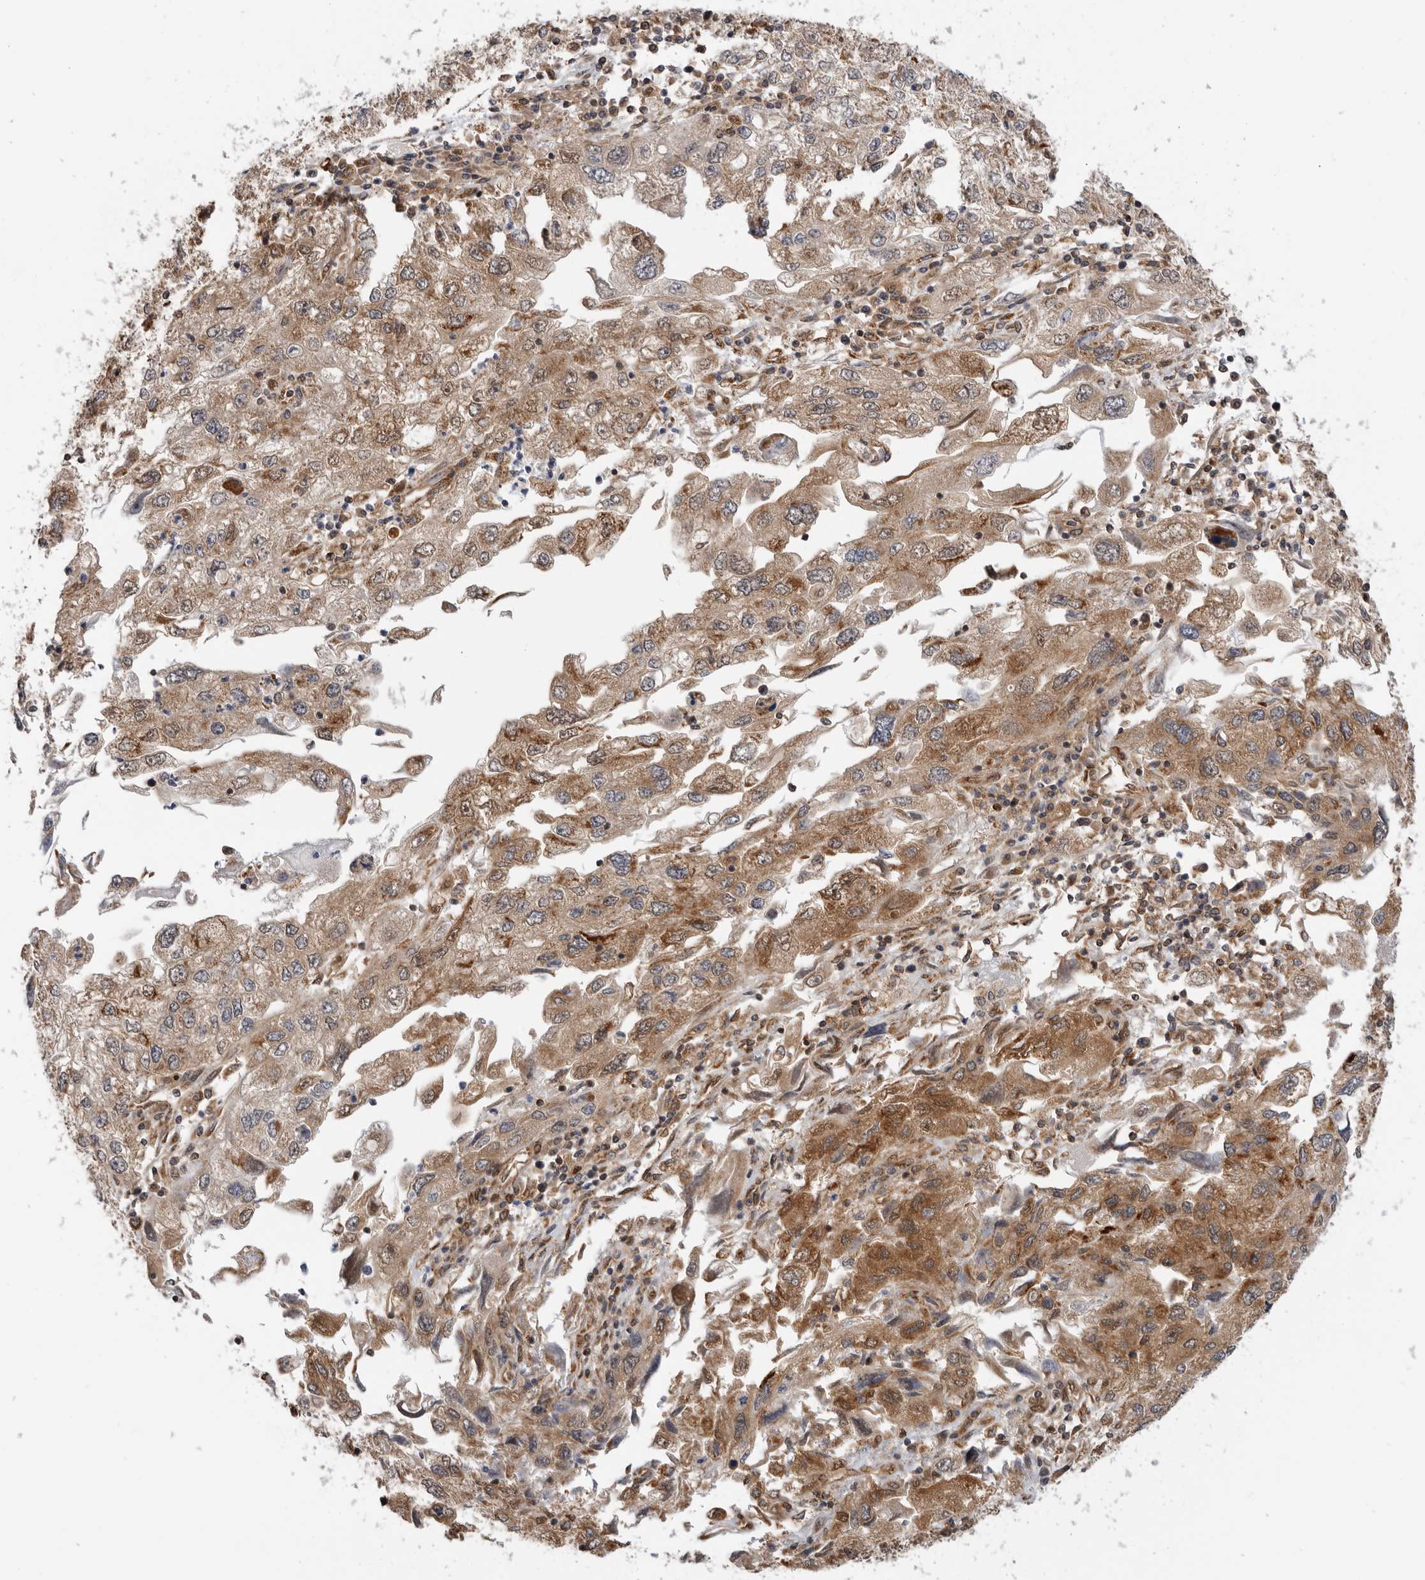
{"staining": {"intensity": "moderate", "quantity": "25%-75%", "location": "cytoplasmic/membranous"}, "tissue": "endometrial cancer", "cell_type": "Tumor cells", "image_type": "cancer", "snomed": [{"axis": "morphology", "description": "Adenocarcinoma, NOS"}, {"axis": "topography", "description": "Endometrium"}], "caption": "Protein staining of adenocarcinoma (endometrial) tissue exhibits moderate cytoplasmic/membranous positivity in approximately 25%-75% of tumor cells.", "gene": "DCAF8", "patient": {"sex": "female", "age": 49}}